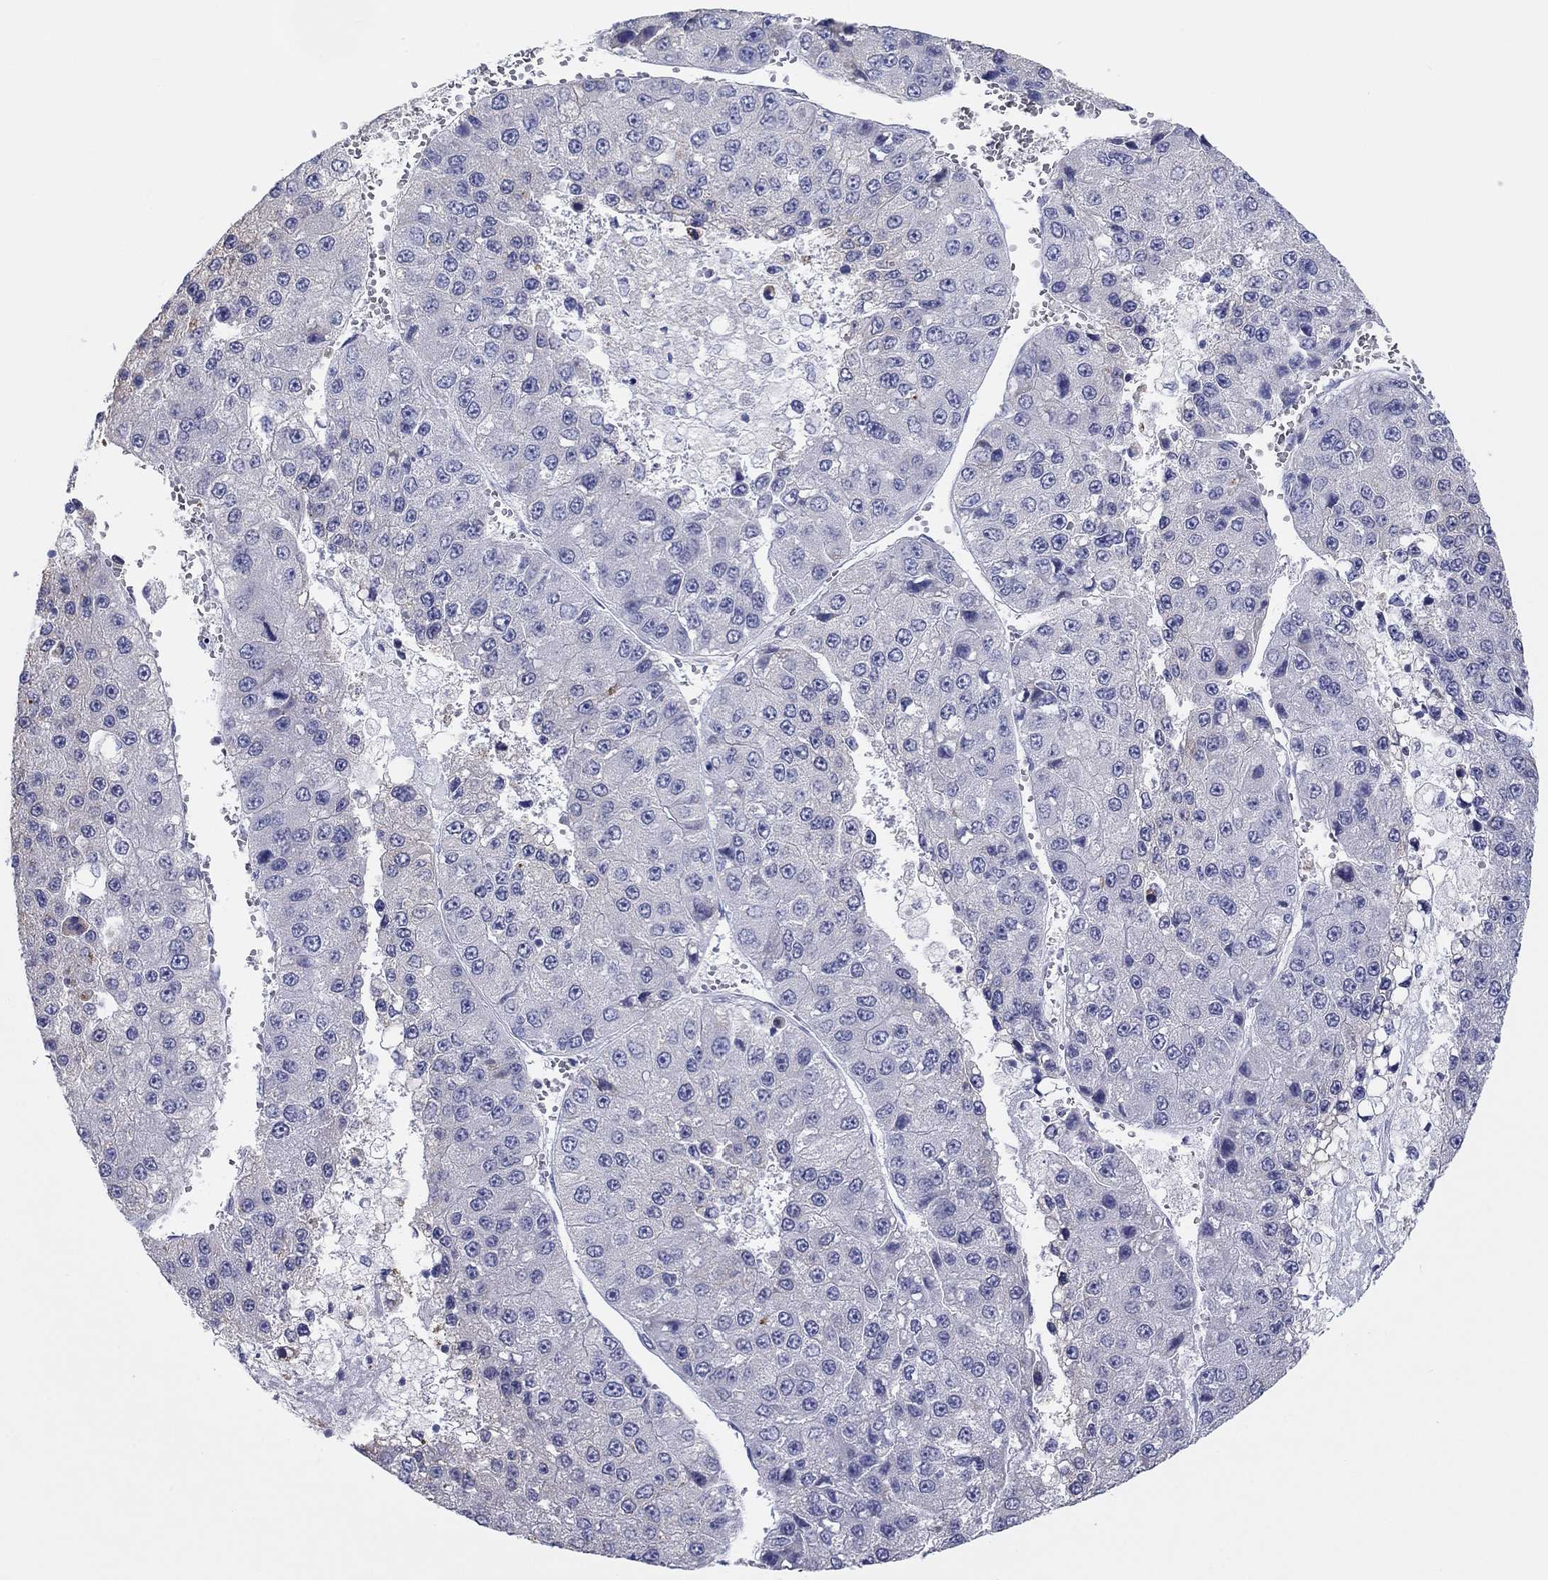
{"staining": {"intensity": "negative", "quantity": "none", "location": "none"}, "tissue": "liver cancer", "cell_type": "Tumor cells", "image_type": "cancer", "snomed": [{"axis": "morphology", "description": "Carcinoma, Hepatocellular, NOS"}, {"axis": "topography", "description": "Liver"}], "caption": "A high-resolution micrograph shows immunohistochemistry (IHC) staining of liver cancer (hepatocellular carcinoma), which demonstrates no significant expression in tumor cells.", "gene": "LRRC4C", "patient": {"sex": "female", "age": 73}}